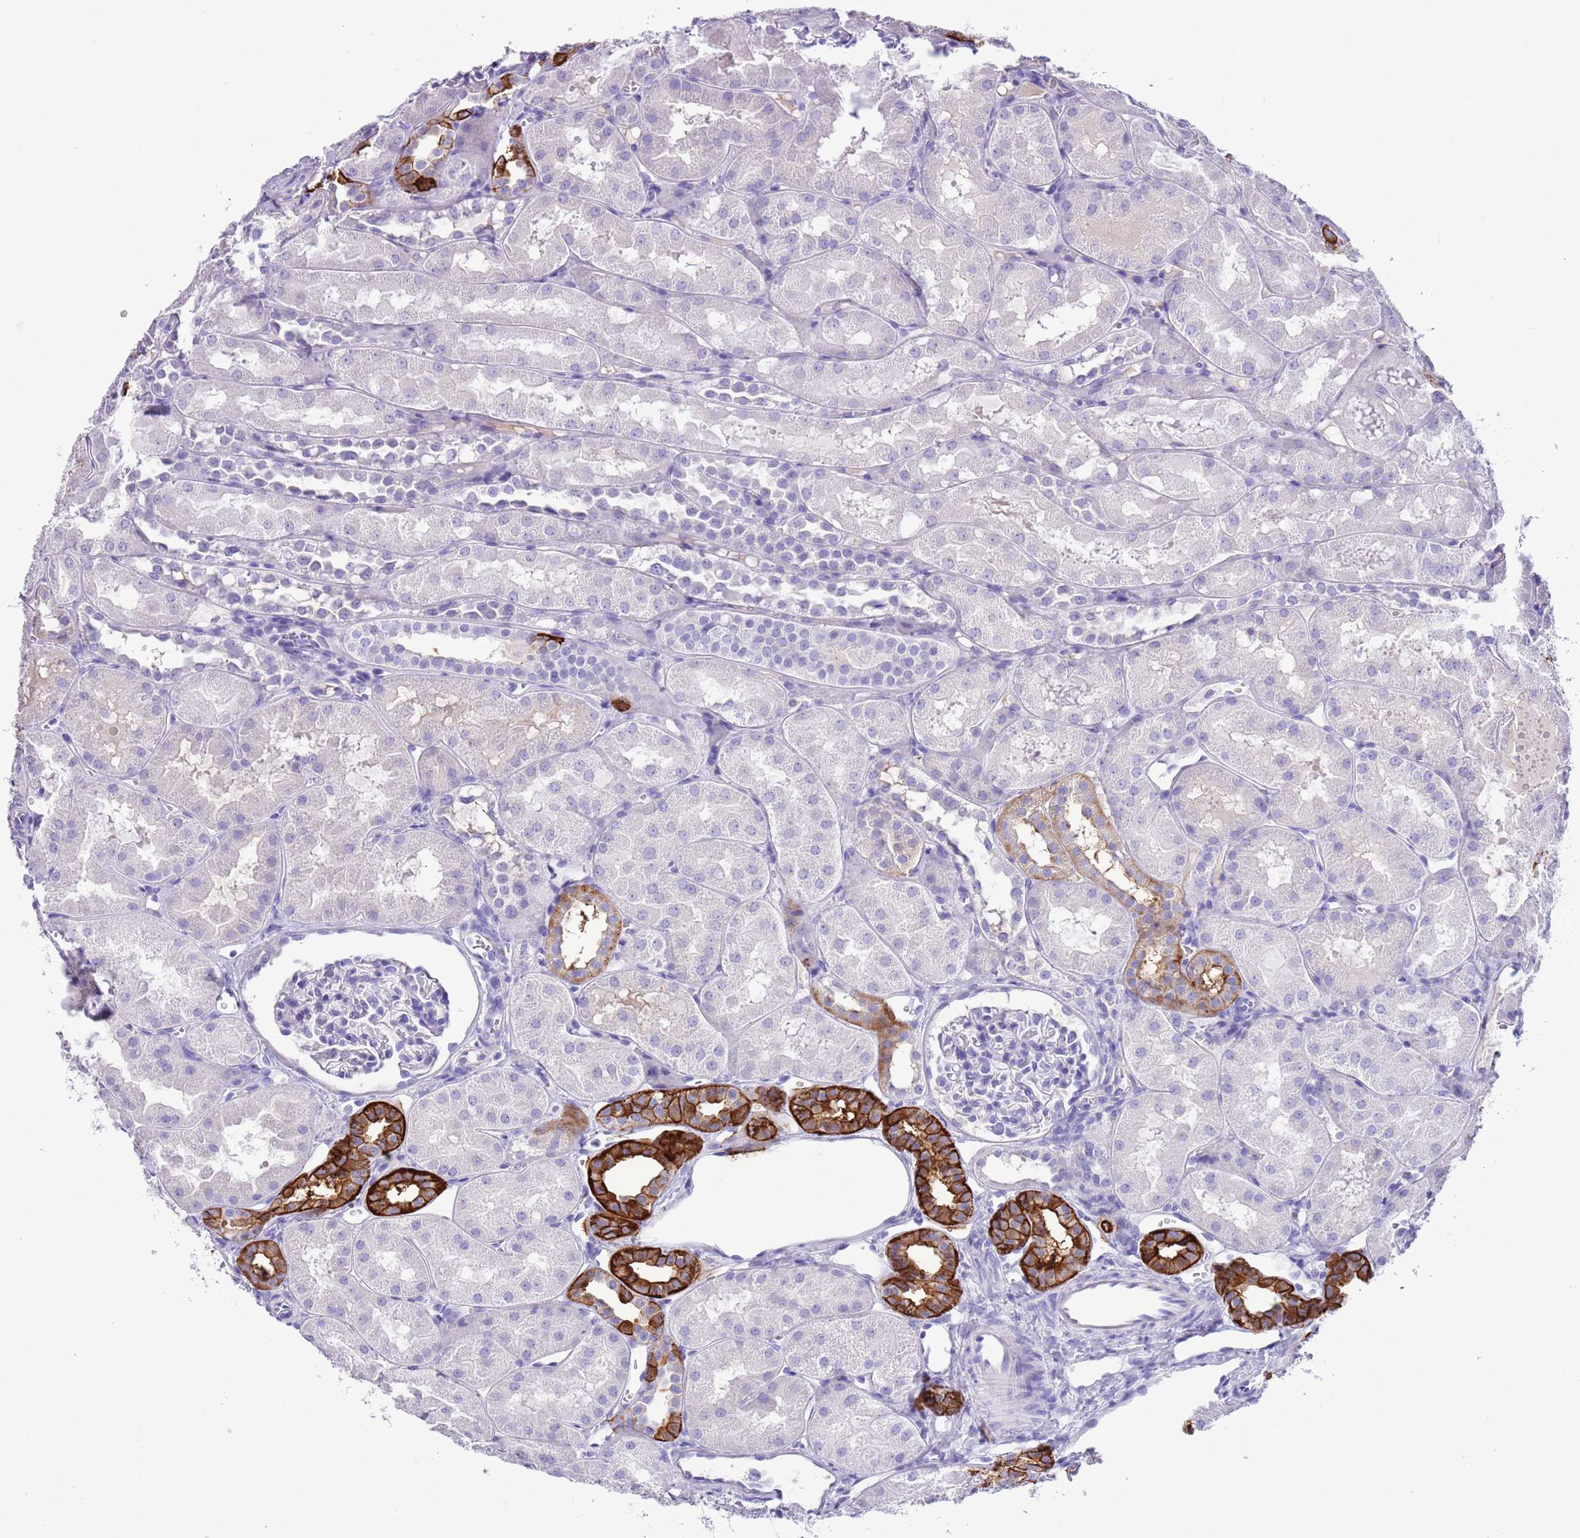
{"staining": {"intensity": "negative", "quantity": "none", "location": "none"}, "tissue": "kidney", "cell_type": "Cells in glomeruli", "image_type": "normal", "snomed": [{"axis": "morphology", "description": "Normal tissue, NOS"}, {"axis": "topography", "description": "Kidney"}, {"axis": "topography", "description": "Urinary bladder"}], "caption": "DAB immunohistochemical staining of normal human kidney displays no significant staining in cells in glomeruli.", "gene": "TBC1D10B", "patient": {"sex": "male", "age": 16}}